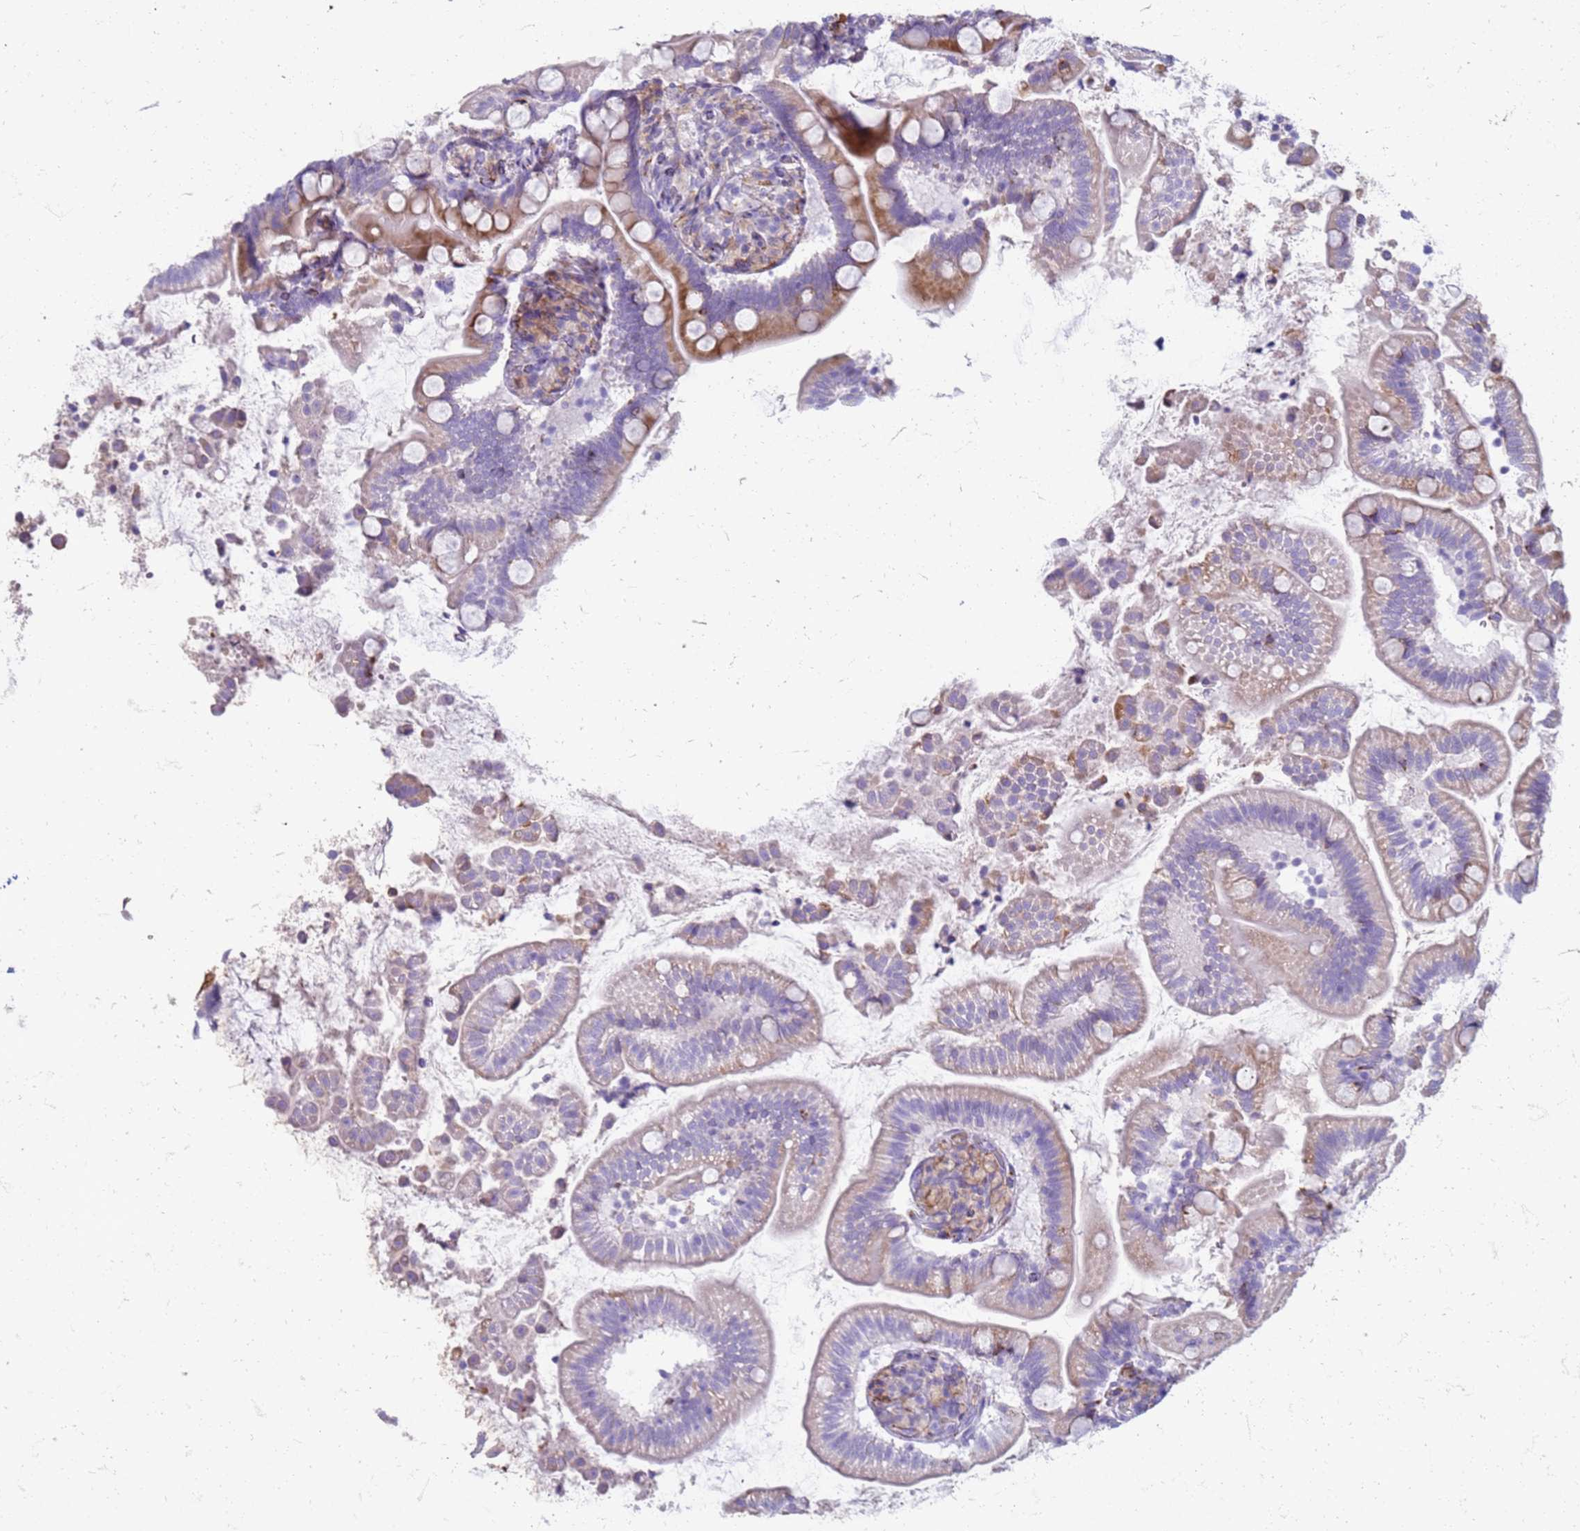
{"staining": {"intensity": "weak", "quantity": "25%-75%", "location": "cytoplasmic/membranous"}, "tissue": "small intestine", "cell_type": "Glandular cells", "image_type": "normal", "snomed": [{"axis": "morphology", "description": "Normal tissue, NOS"}, {"axis": "topography", "description": "Small intestine"}], "caption": "The histopathology image reveals a brown stain indicating the presence of a protein in the cytoplasmic/membranous of glandular cells in small intestine. (Stains: DAB in brown, nuclei in blue, Microscopy: brightfield microscopy at high magnification).", "gene": "PDK3", "patient": {"sex": "female", "age": 64}}